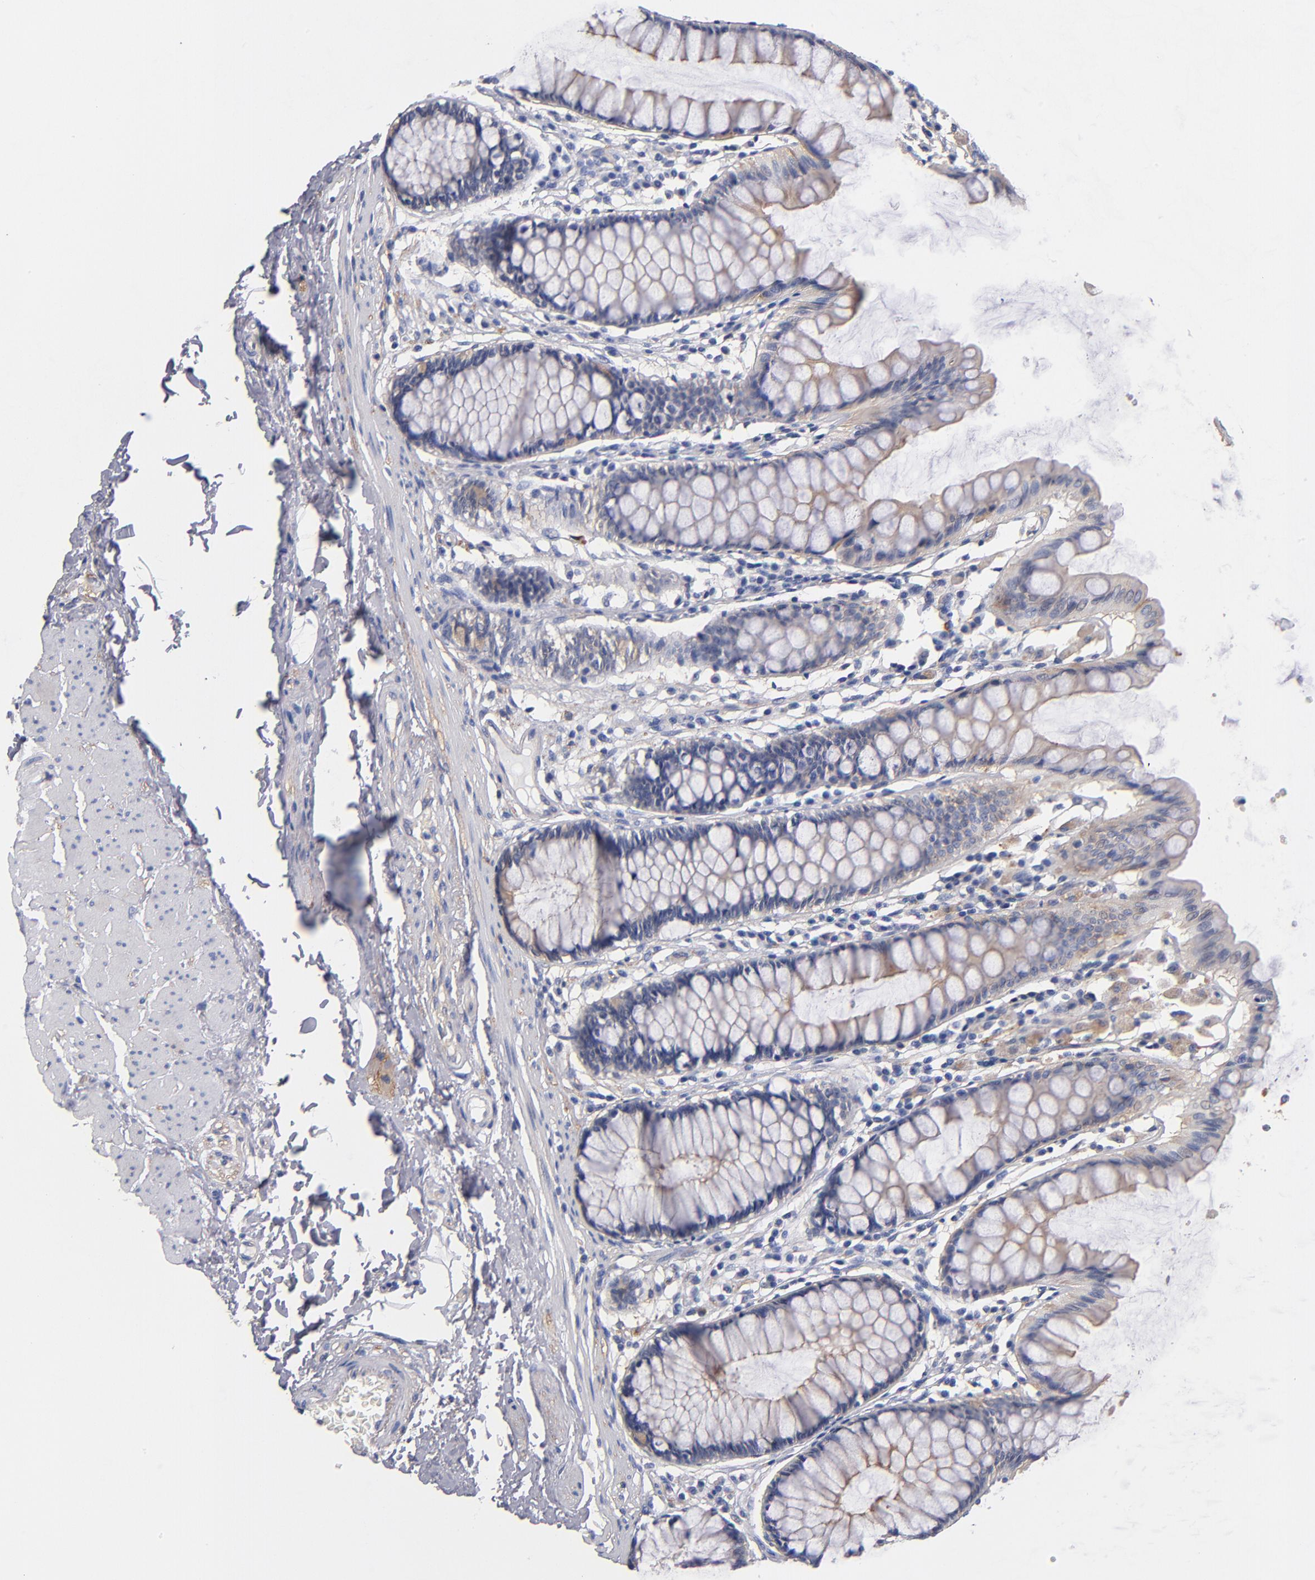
{"staining": {"intensity": "weak", "quantity": "25%-75%", "location": "cytoplasmic/membranous"}, "tissue": "rectum", "cell_type": "Glandular cells", "image_type": "normal", "snomed": [{"axis": "morphology", "description": "Normal tissue, NOS"}, {"axis": "topography", "description": "Rectum"}], "caption": "A brown stain labels weak cytoplasmic/membranous positivity of a protein in glandular cells of normal human rectum. Using DAB (brown) and hematoxylin (blue) stains, captured at high magnification using brightfield microscopy.", "gene": "PLSCR4", "patient": {"sex": "male", "age": 77}}